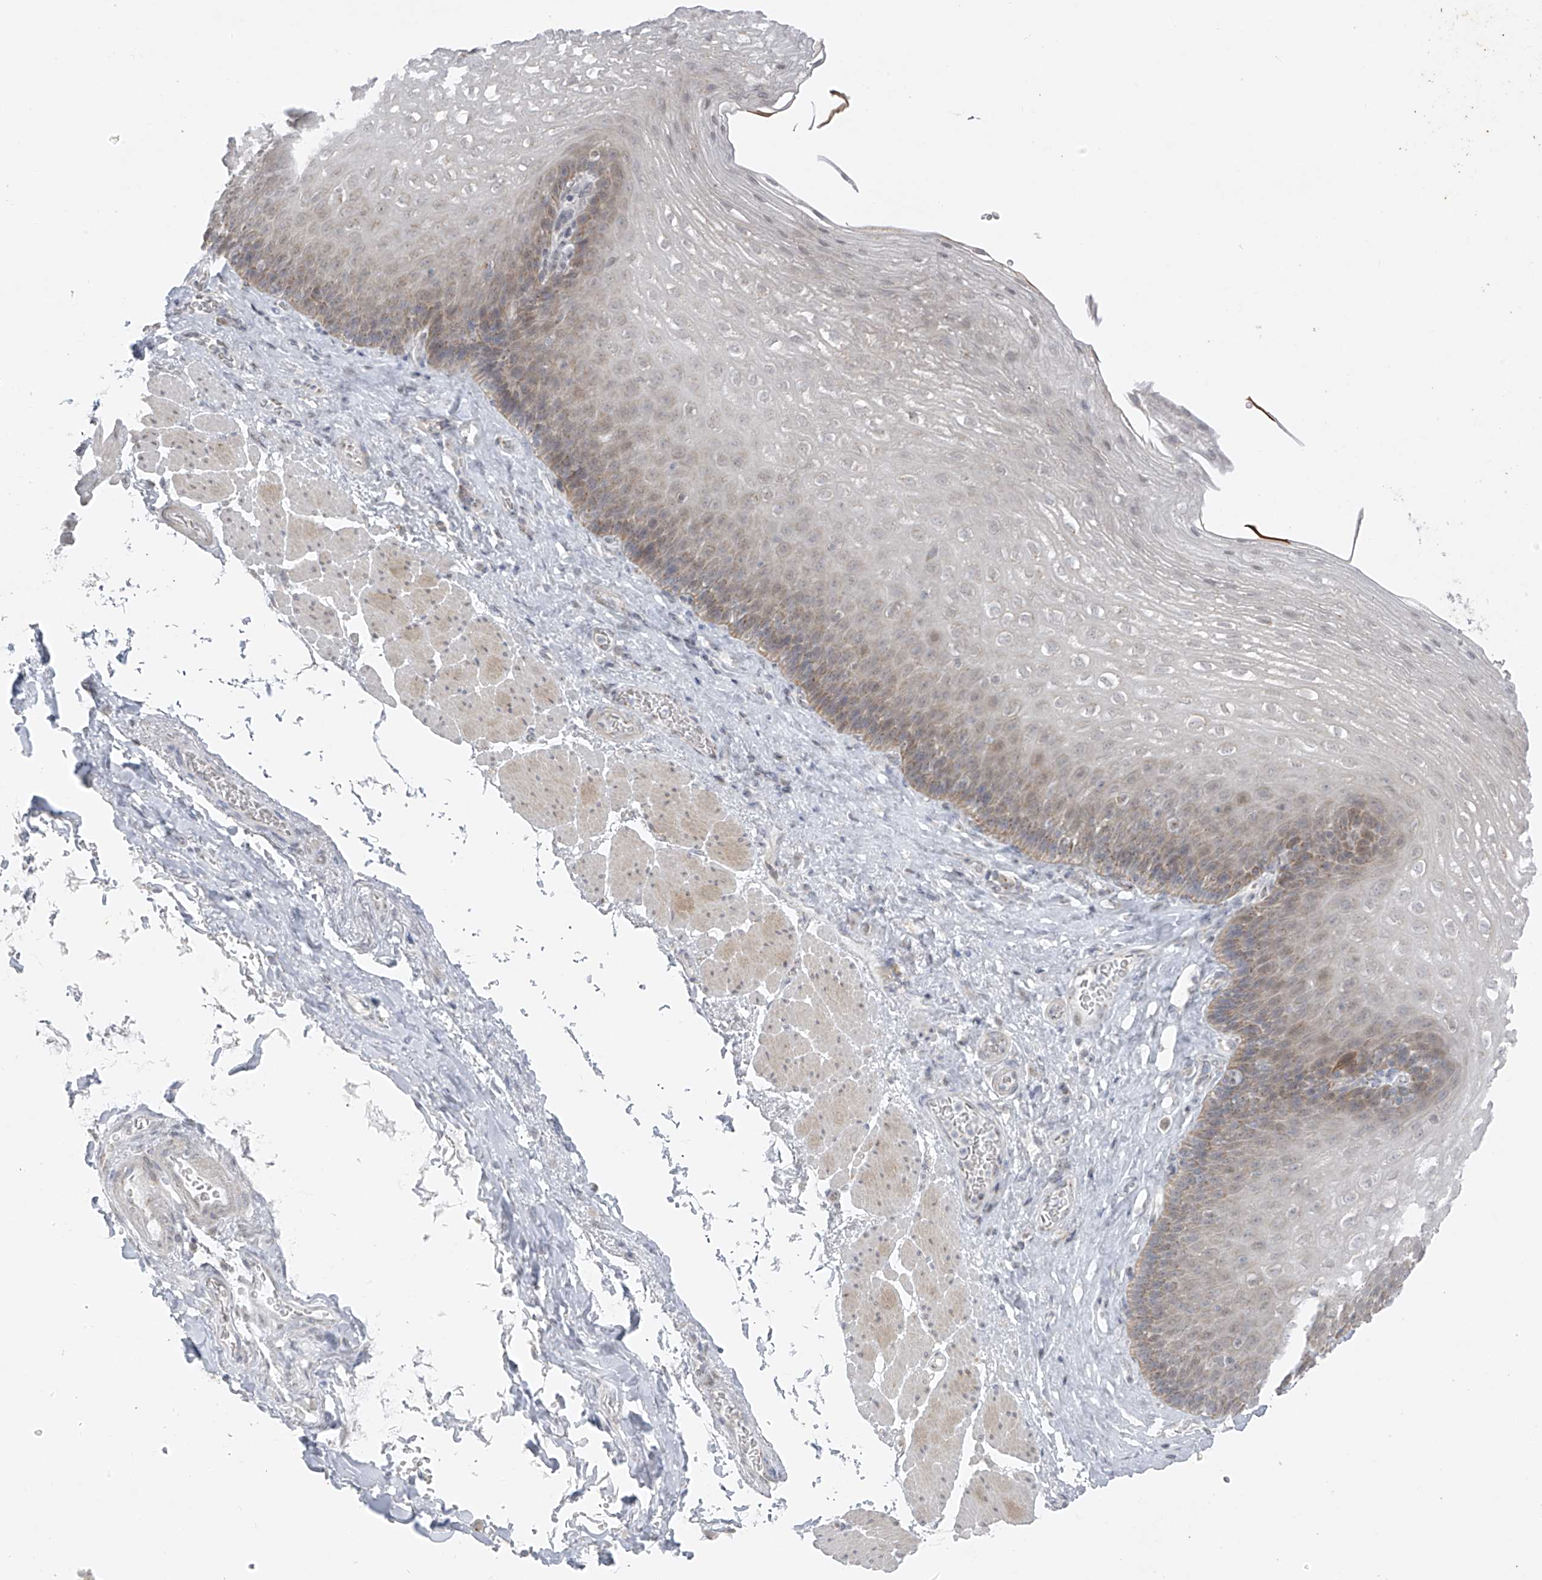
{"staining": {"intensity": "weak", "quantity": ">75%", "location": "cytoplasmic/membranous"}, "tissue": "esophagus", "cell_type": "Squamous epithelial cells", "image_type": "normal", "snomed": [{"axis": "morphology", "description": "Normal tissue, NOS"}, {"axis": "topography", "description": "Esophagus"}], "caption": "Immunohistochemistry of normal esophagus exhibits low levels of weak cytoplasmic/membranous positivity in approximately >75% of squamous epithelial cells.", "gene": "DYRK1B", "patient": {"sex": "female", "age": 66}}